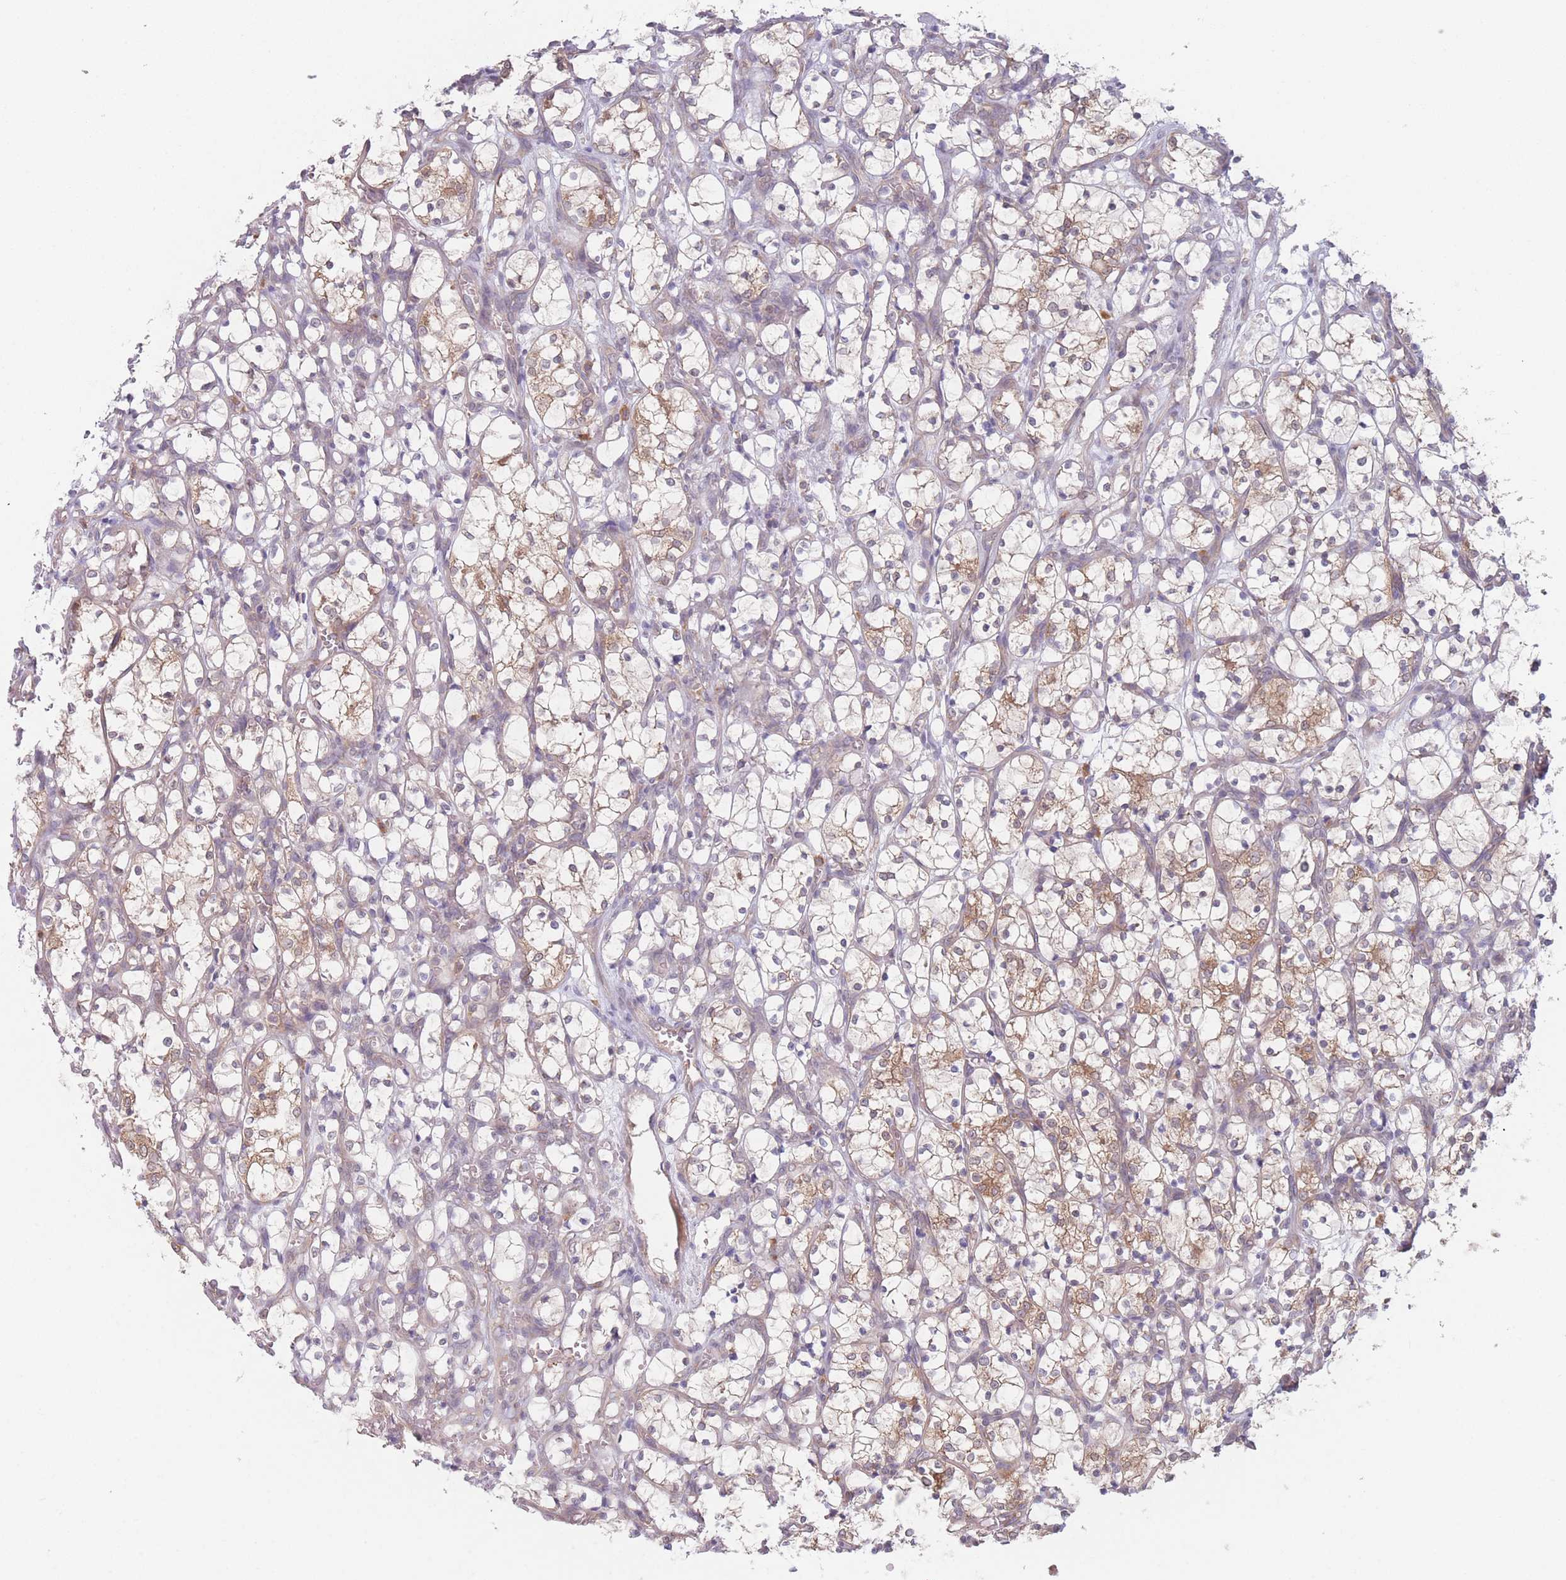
{"staining": {"intensity": "weak", "quantity": "<25%", "location": "cytoplasmic/membranous"}, "tissue": "renal cancer", "cell_type": "Tumor cells", "image_type": "cancer", "snomed": [{"axis": "morphology", "description": "Adenocarcinoma, NOS"}, {"axis": "topography", "description": "Kidney"}], "caption": "IHC photomicrograph of neoplastic tissue: renal cancer stained with DAB exhibits no significant protein staining in tumor cells.", "gene": "PPM1A", "patient": {"sex": "female", "age": 69}}